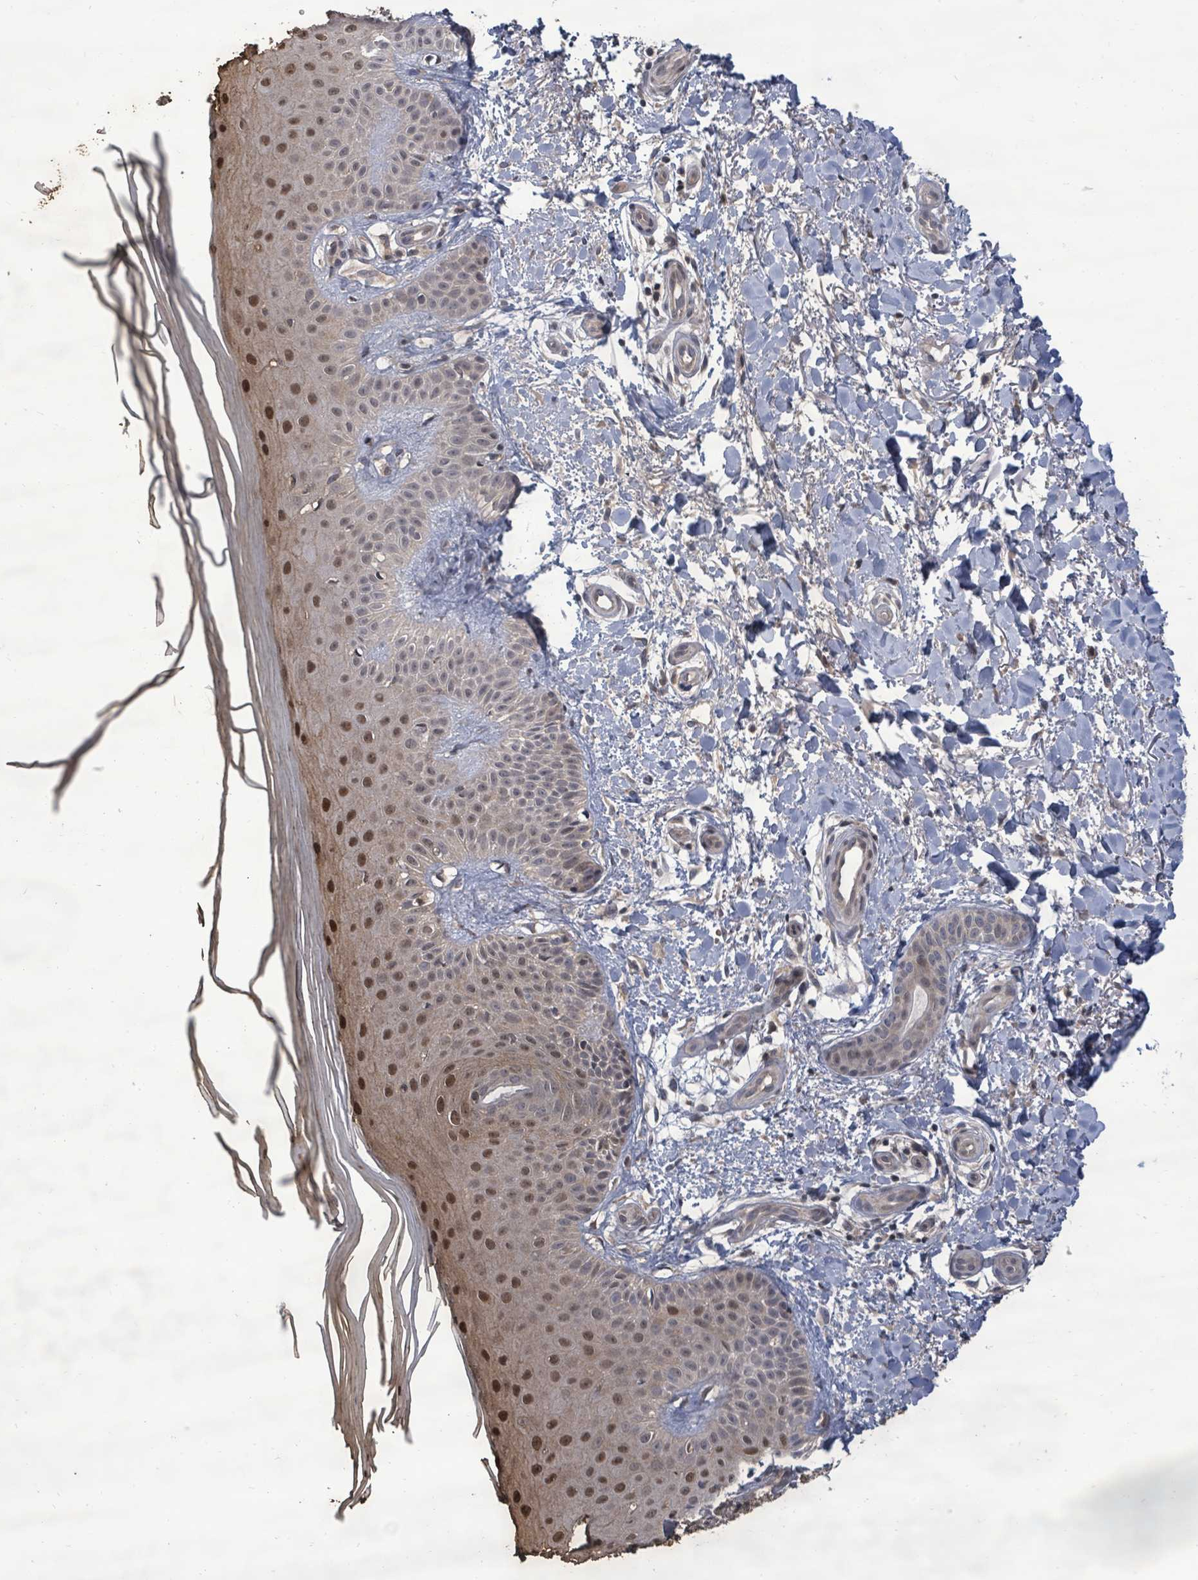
{"staining": {"intensity": "moderate", "quantity": "<25%", "location": "cytoplasmic/membranous,nuclear"}, "tissue": "skin", "cell_type": "Fibroblasts", "image_type": "normal", "snomed": [{"axis": "morphology", "description": "Normal tissue, NOS"}, {"axis": "topography", "description": "Skin"}], "caption": "IHC (DAB (3,3'-diaminobenzidine)) staining of unremarkable human skin demonstrates moderate cytoplasmic/membranous,nuclear protein positivity in approximately <25% of fibroblasts.", "gene": "KRTAP27", "patient": {"sex": "male", "age": 81}}